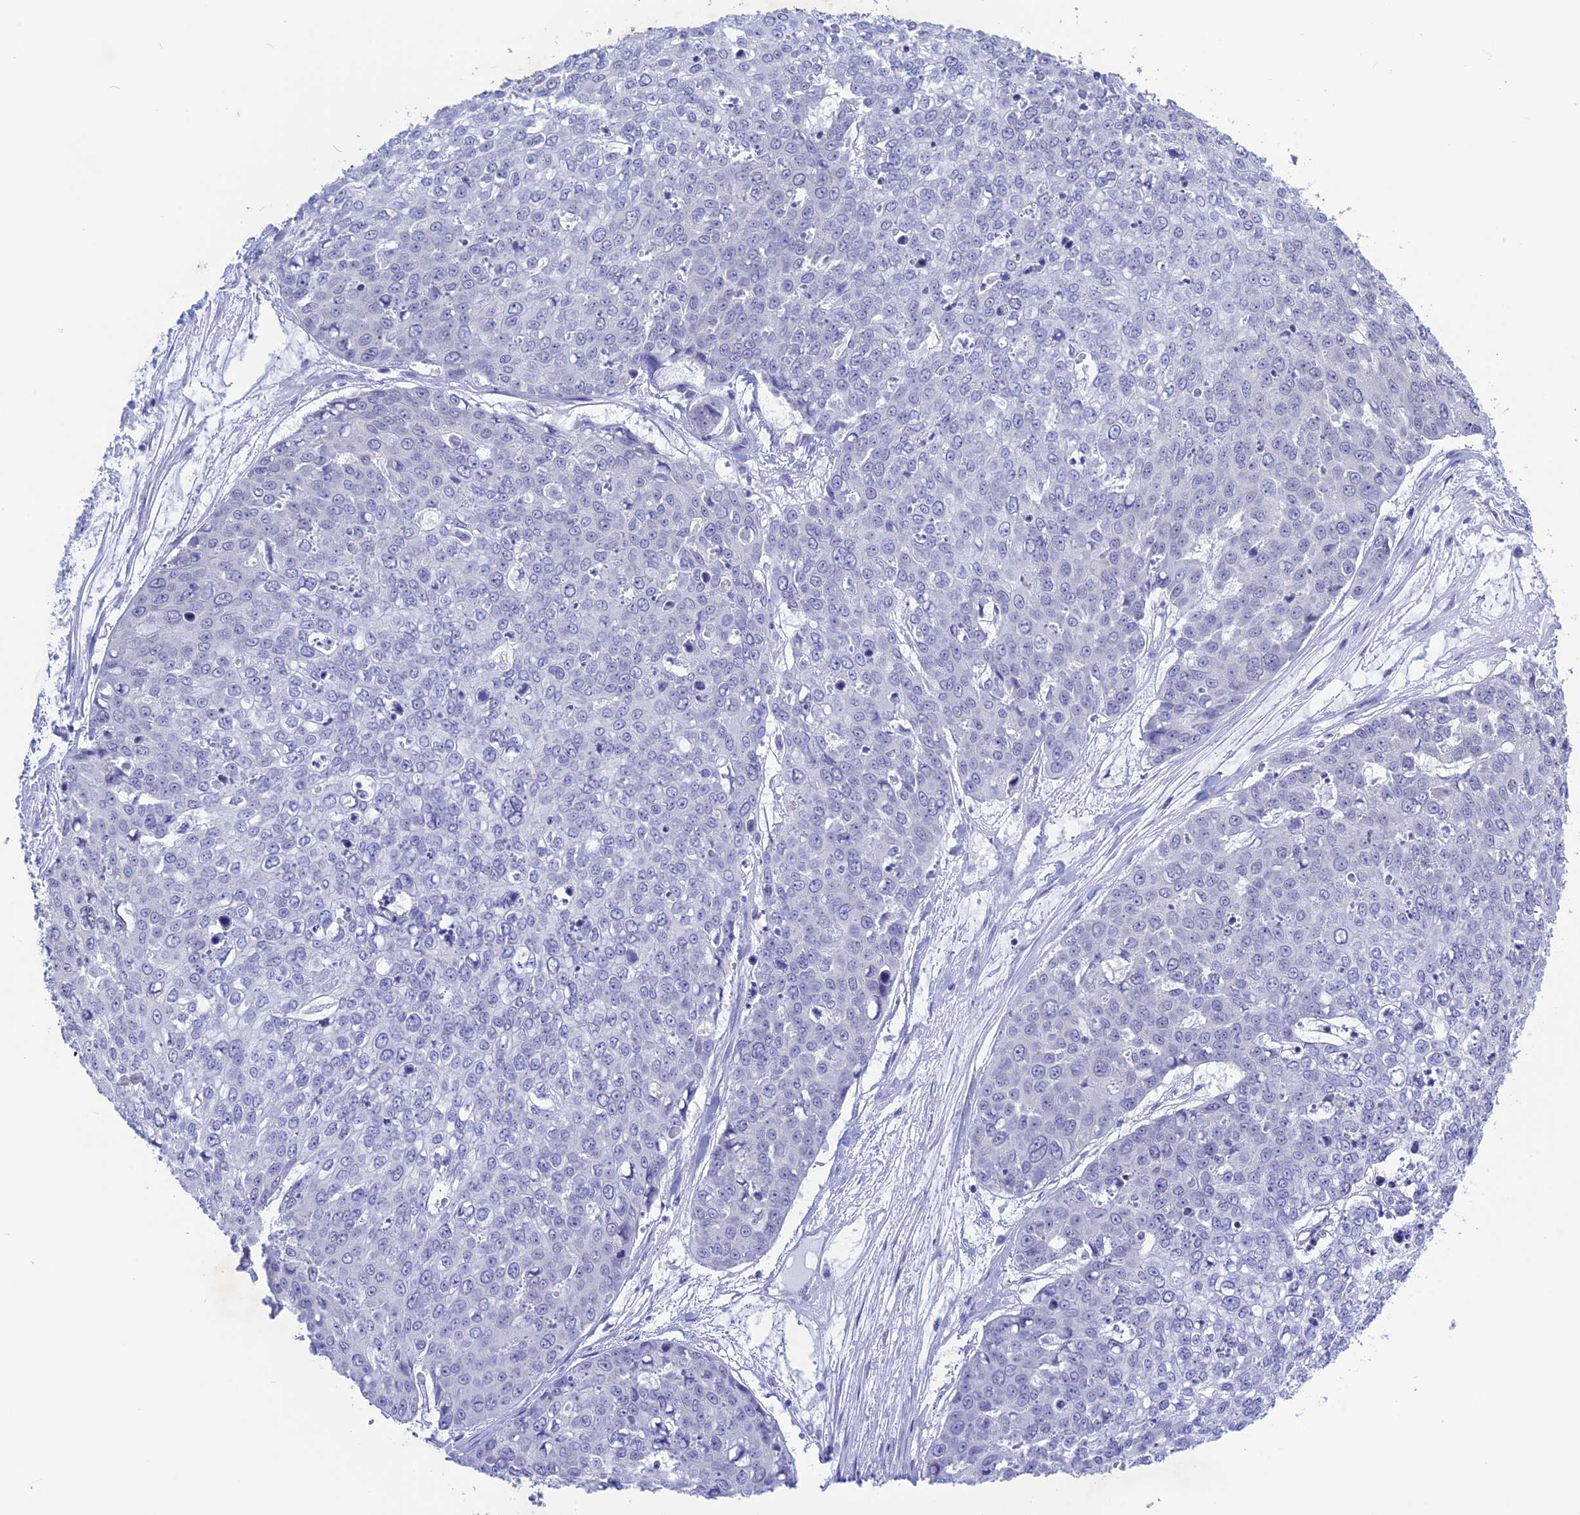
{"staining": {"intensity": "negative", "quantity": "none", "location": "none"}, "tissue": "skin cancer", "cell_type": "Tumor cells", "image_type": "cancer", "snomed": [{"axis": "morphology", "description": "Squamous cell carcinoma, NOS"}, {"axis": "topography", "description": "Skin"}], "caption": "Immunohistochemistry micrograph of neoplastic tissue: human squamous cell carcinoma (skin) stained with DAB exhibits no significant protein expression in tumor cells.", "gene": "LHFPL2", "patient": {"sex": "female", "age": 44}}